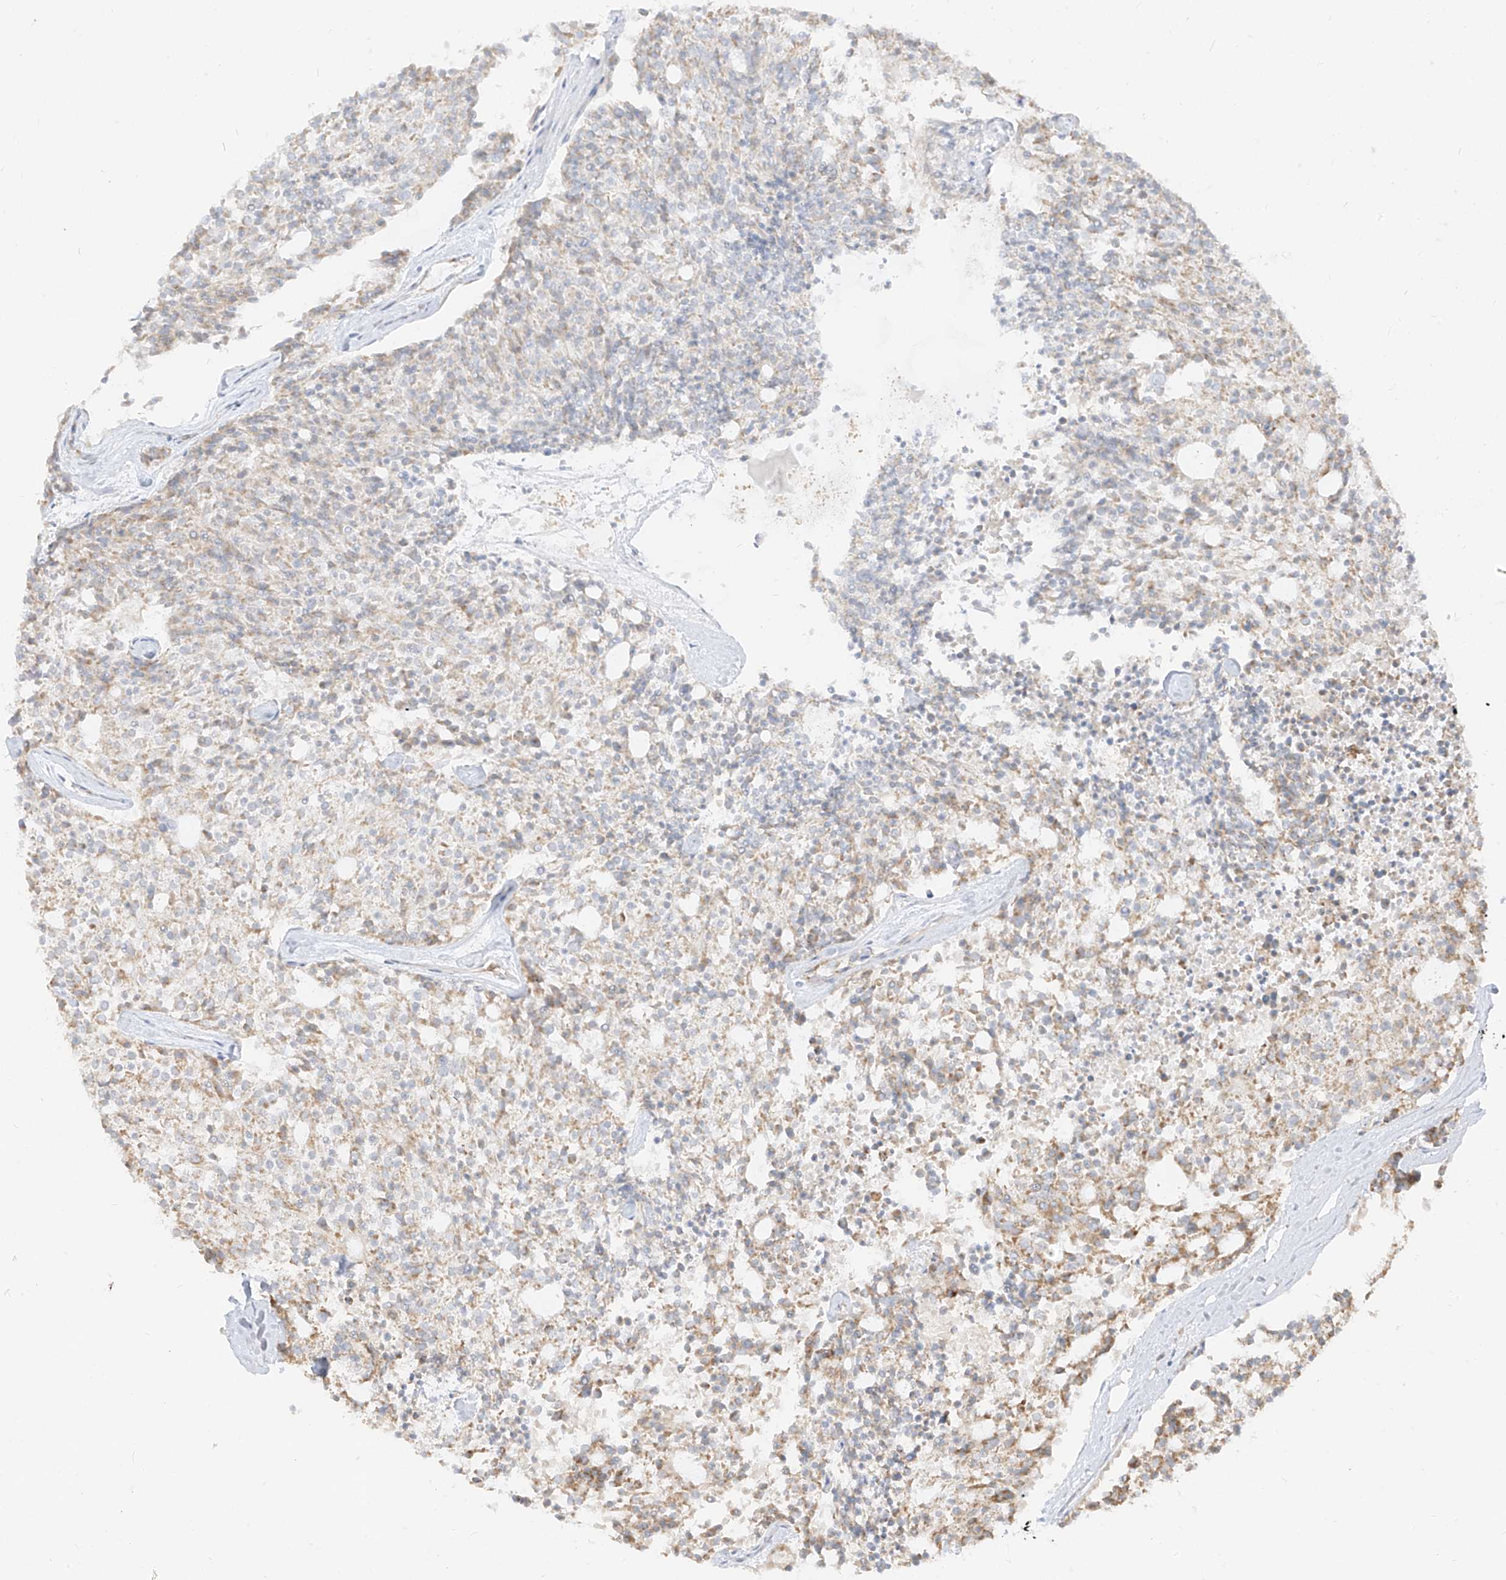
{"staining": {"intensity": "weak", "quantity": "25%-75%", "location": "cytoplasmic/membranous"}, "tissue": "carcinoid", "cell_type": "Tumor cells", "image_type": "cancer", "snomed": [{"axis": "morphology", "description": "Carcinoid, malignant, NOS"}, {"axis": "topography", "description": "Pancreas"}], "caption": "High-magnification brightfield microscopy of carcinoid stained with DAB (3,3'-diaminobenzidine) (brown) and counterstained with hematoxylin (blue). tumor cells exhibit weak cytoplasmic/membranous positivity is identified in approximately25%-75% of cells. The staining was performed using DAB to visualize the protein expression in brown, while the nuclei were stained in blue with hematoxylin (Magnification: 20x).", "gene": "ZIM3", "patient": {"sex": "female", "age": 54}}